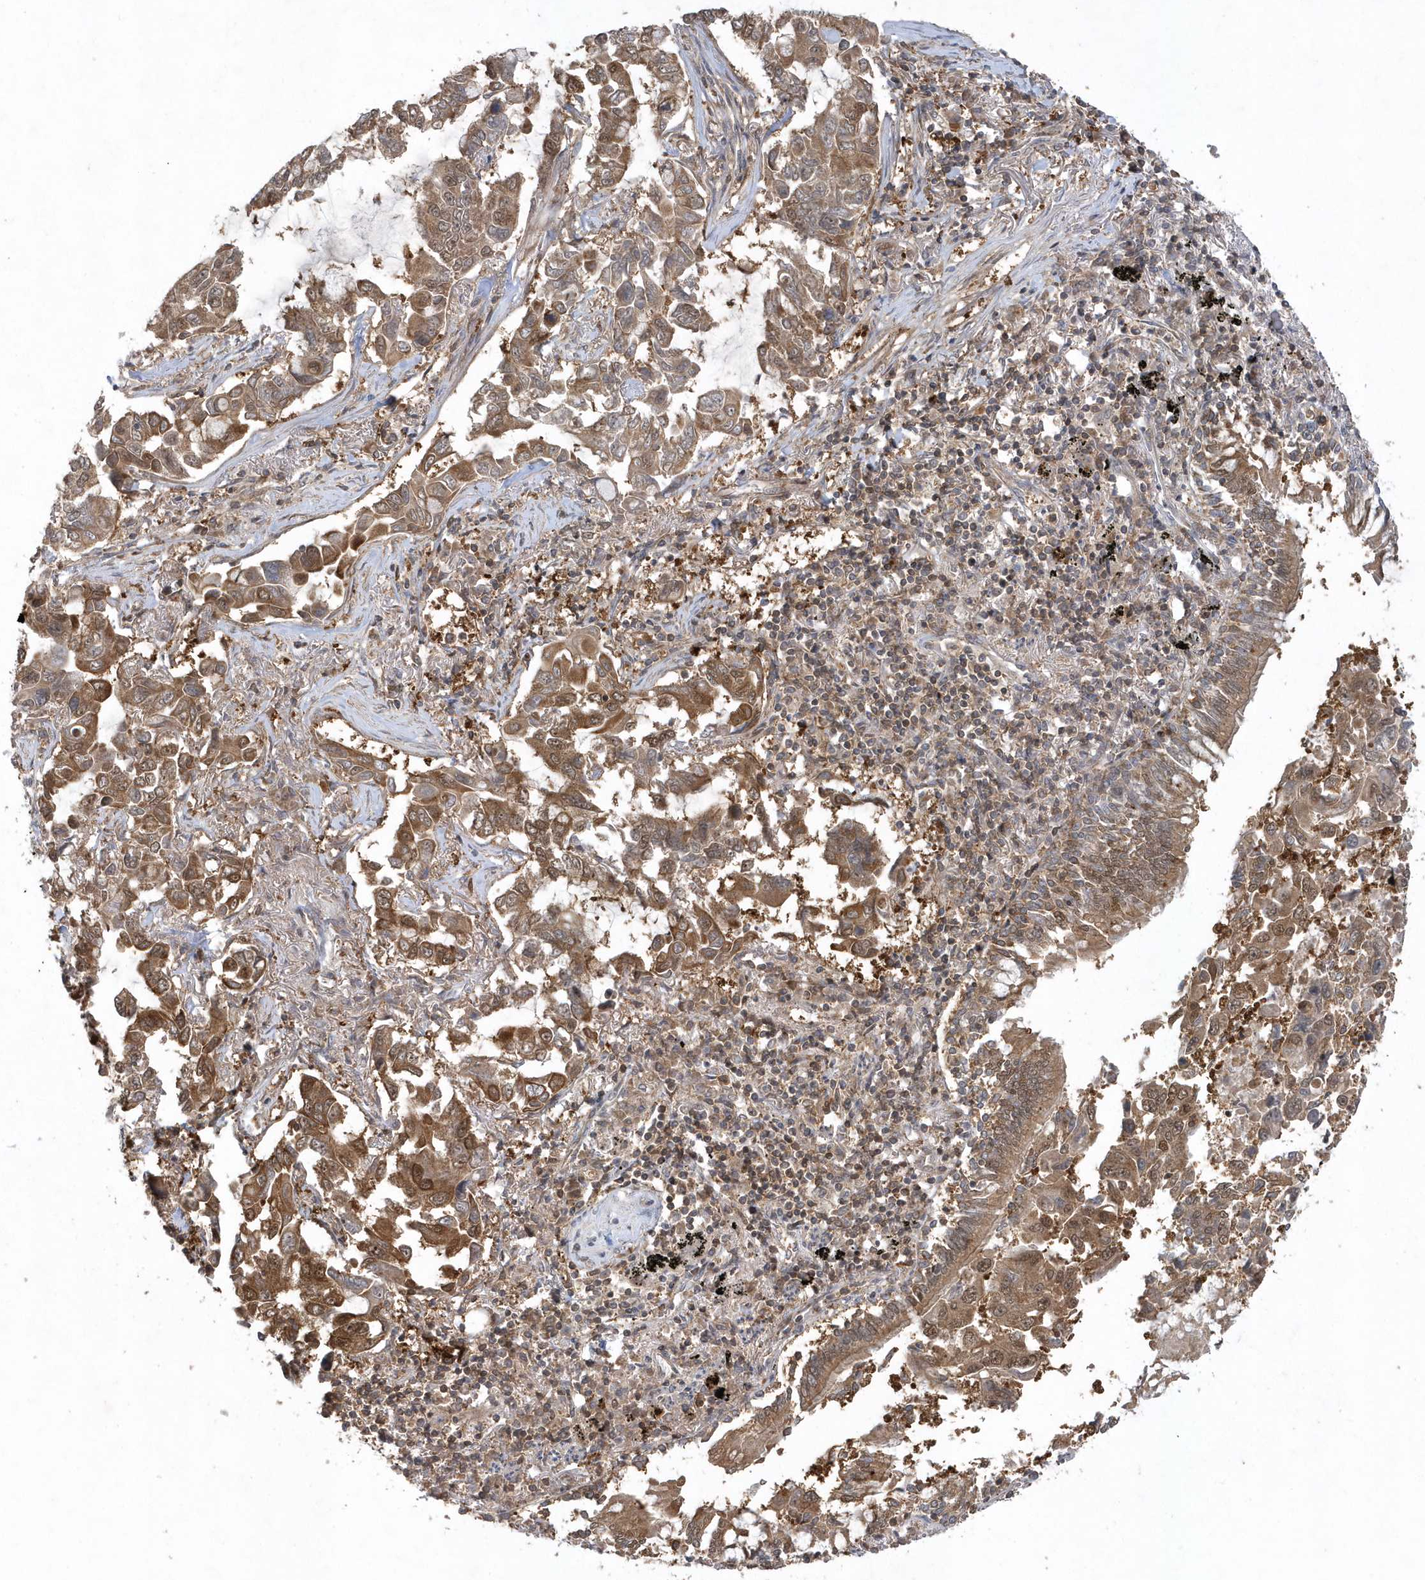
{"staining": {"intensity": "moderate", "quantity": ">75%", "location": "cytoplasmic/membranous"}, "tissue": "lung cancer", "cell_type": "Tumor cells", "image_type": "cancer", "snomed": [{"axis": "morphology", "description": "Adenocarcinoma, NOS"}, {"axis": "topography", "description": "Lung"}], "caption": "Protein expression analysis of human lung cancer (adenocarcinoma) reveals moderate cytoplasmic/membranous staining in approximately >75% of tumor cells.", "gene": "ACYP1", "patient": {"sex": "male", "age": 64}}